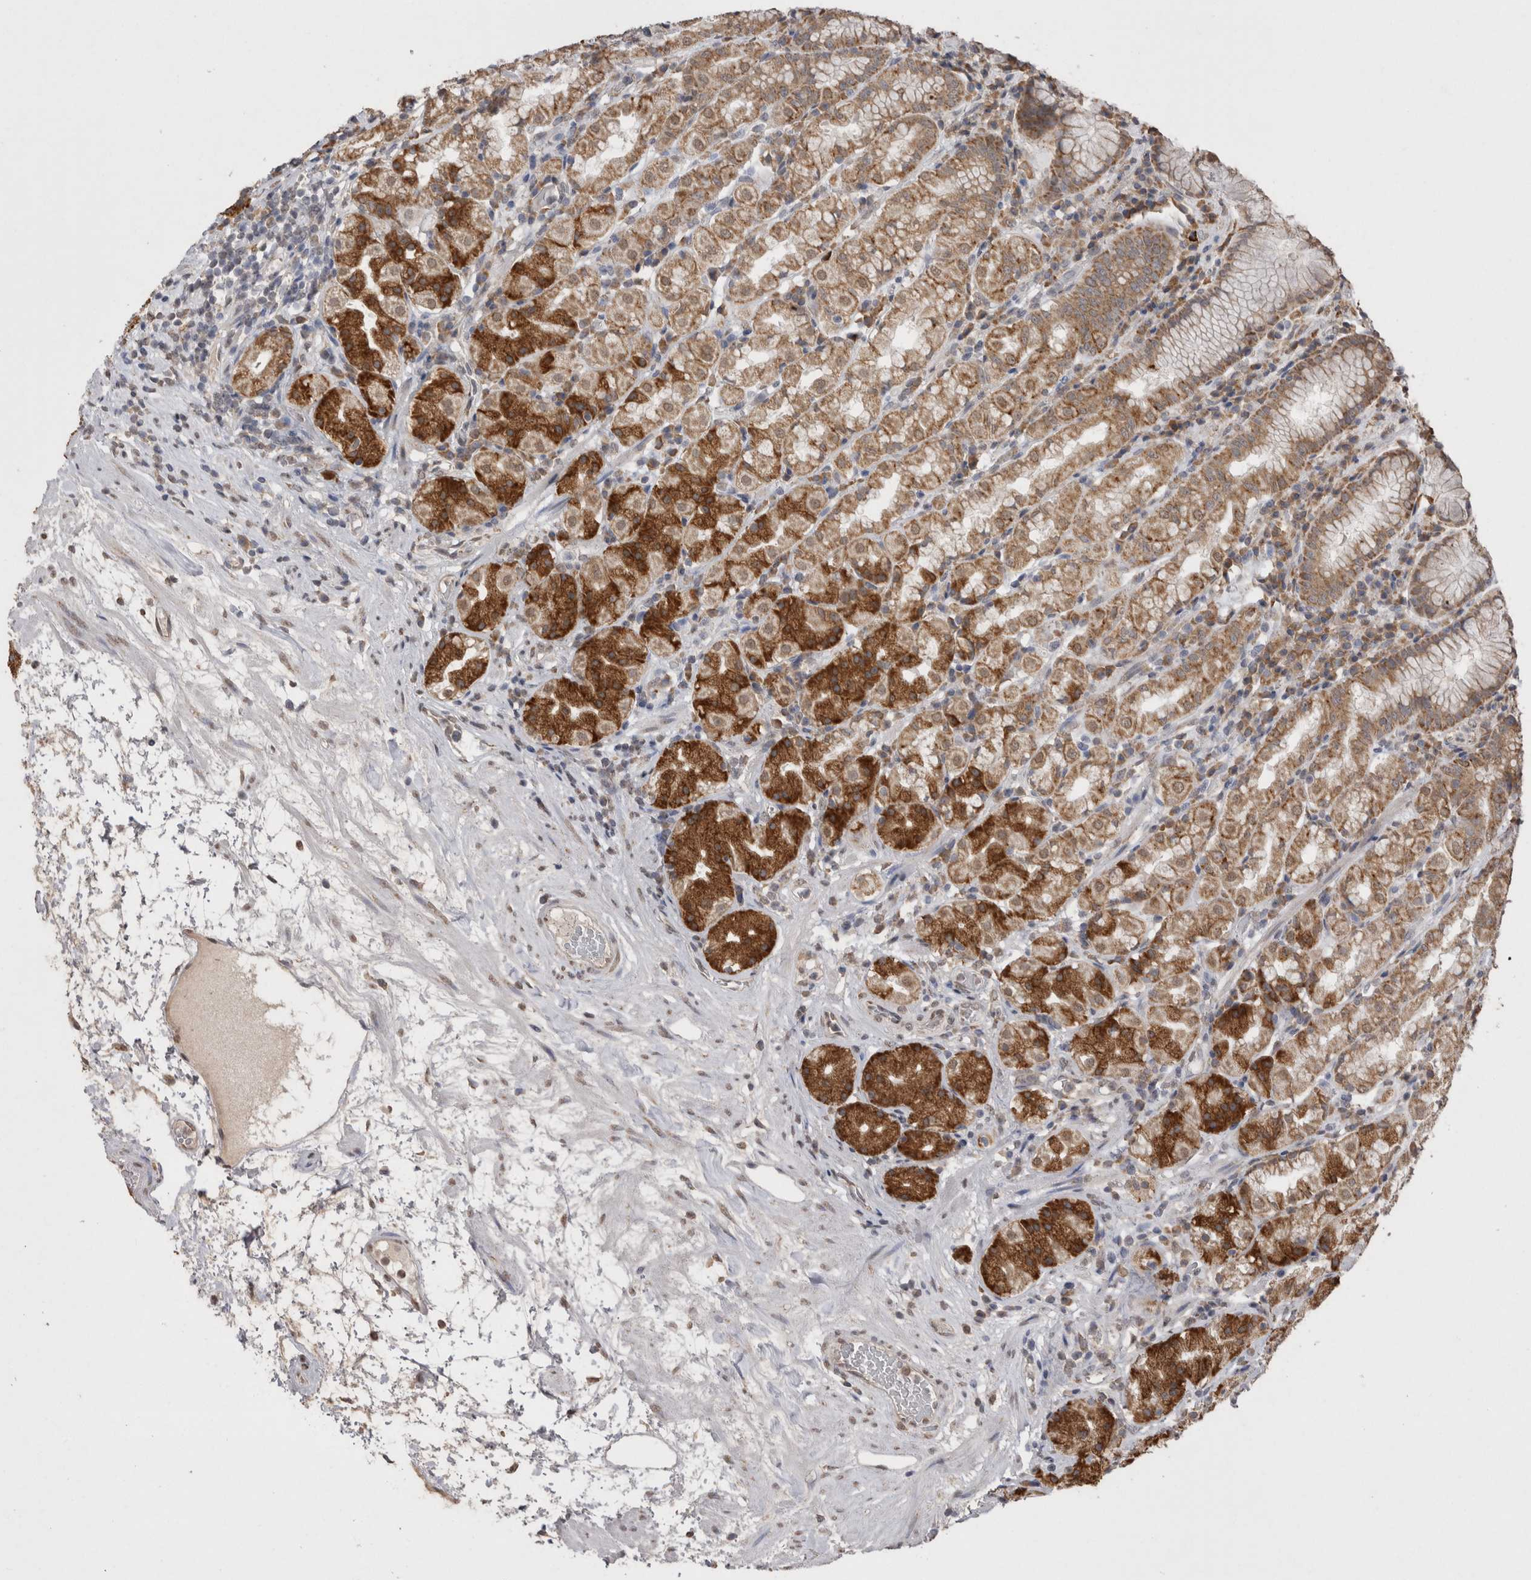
{"staining": {"intensity": "strong", "quantity": ">75%", "location": "cytoplasmic/membranous"}, "tissue": "stomach", "cell_type": "Glandular cells", "image_type": "normal", "snomed": [{"axis": "morphology", "description": "Normal tissue, NOS"}, {"axis": "topography", "description": "Stomach, lower"}], "caption": "A high amount of strong cytoplasmic/membranous expression is identified in approximately >75% of glandular cells in unremarkable stomach.", "gene": "NOMO1", "patient": {"sex": "female", "age": 56}}